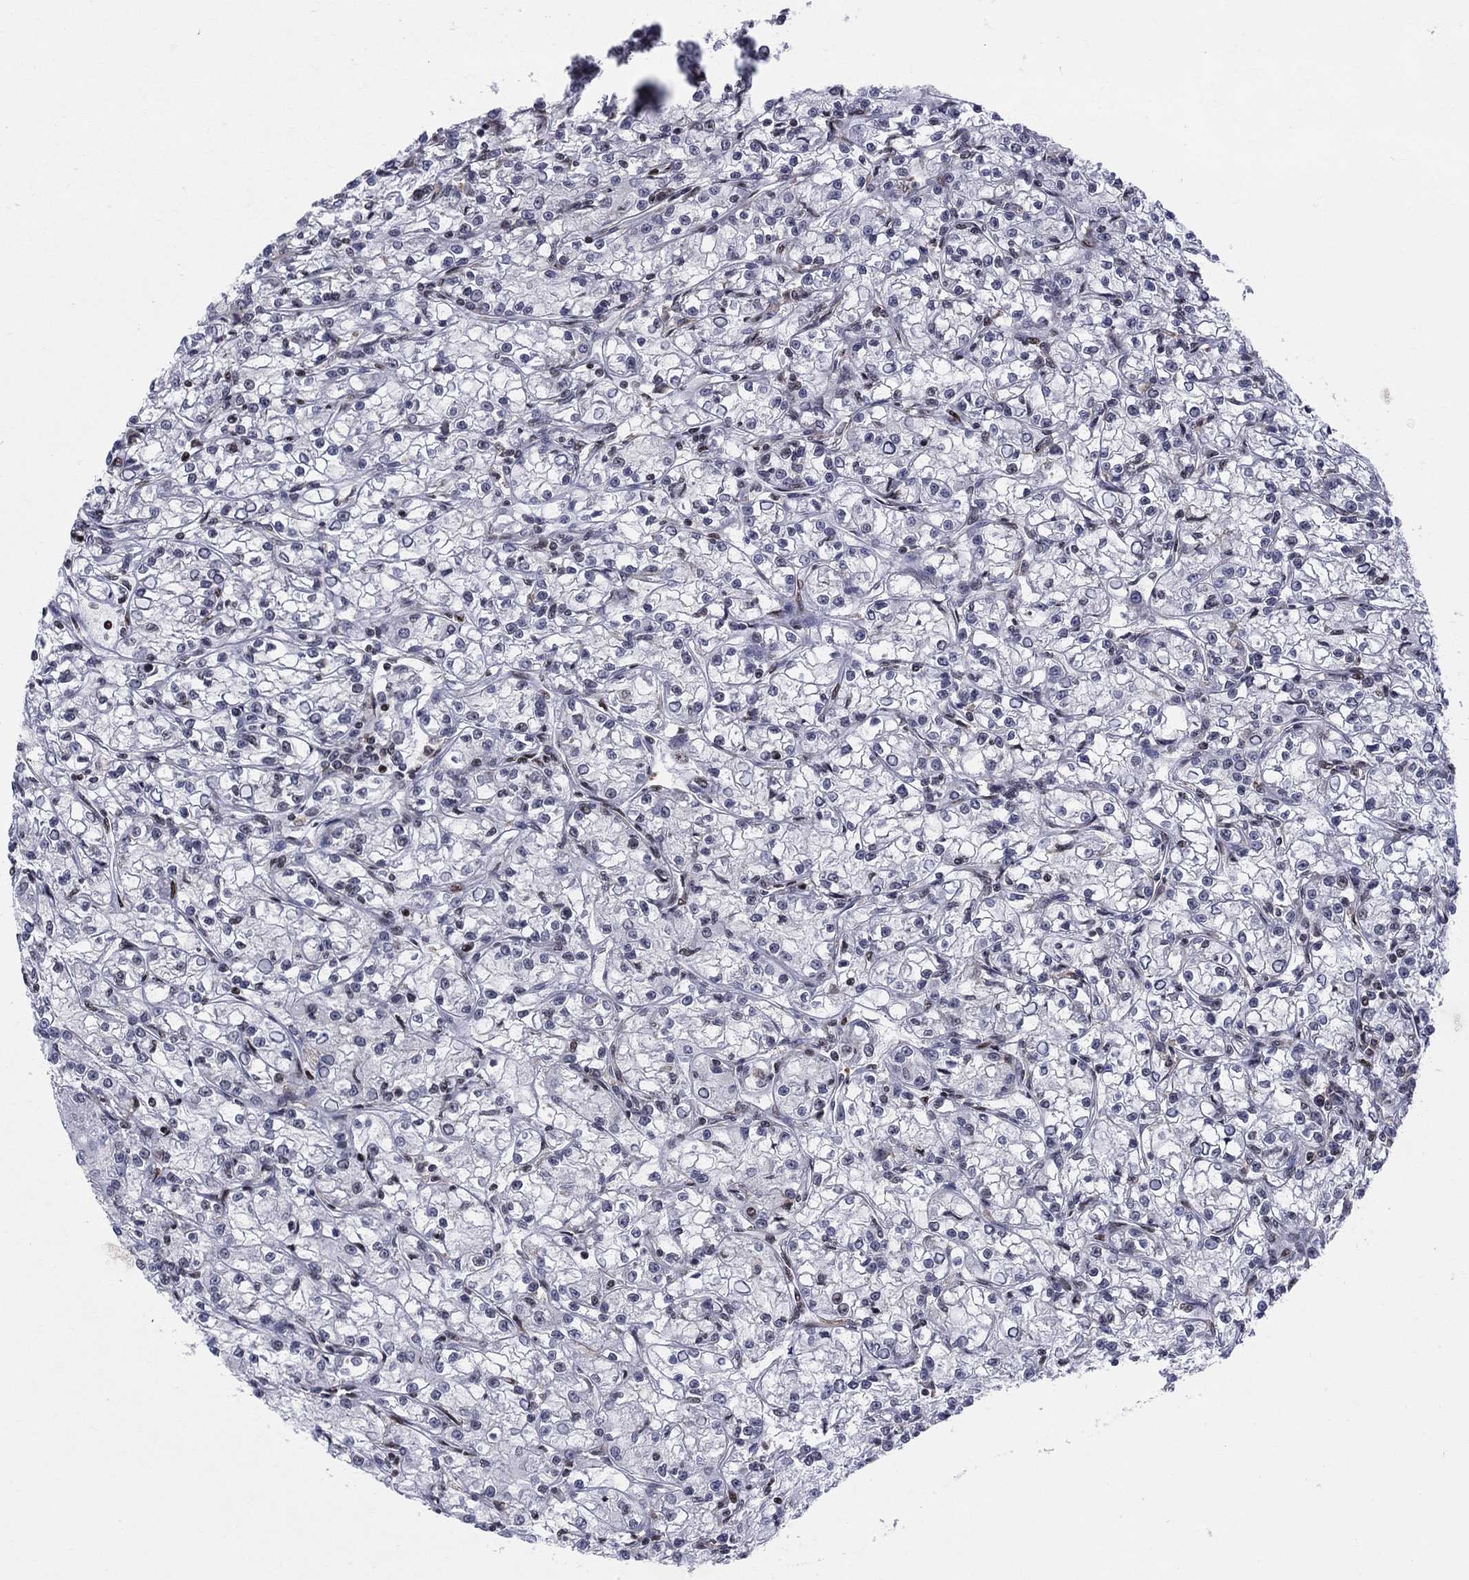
{"staining": {"intensity": "negative", "quantity": "none", "location": "none"}, "tissue": "renal cancer", "cell_type": "Tumor cells", "image_type": "cancer", "snomed": [{"axis": "morphology", "description": "Adenocarcinoma, NOS"}, {"axis": "topography", "description": "Kidney"}], "caption": "Renal adenocarcinoma was stained to show a protein in brown. There is no significant staining in tumor cells. The staining is performed using DAB brown chromogen with nuclei counter-stained in using hematoxylin.", "gene": "ZNHIT3", "patient": {"sex": "female", "age": 59}}